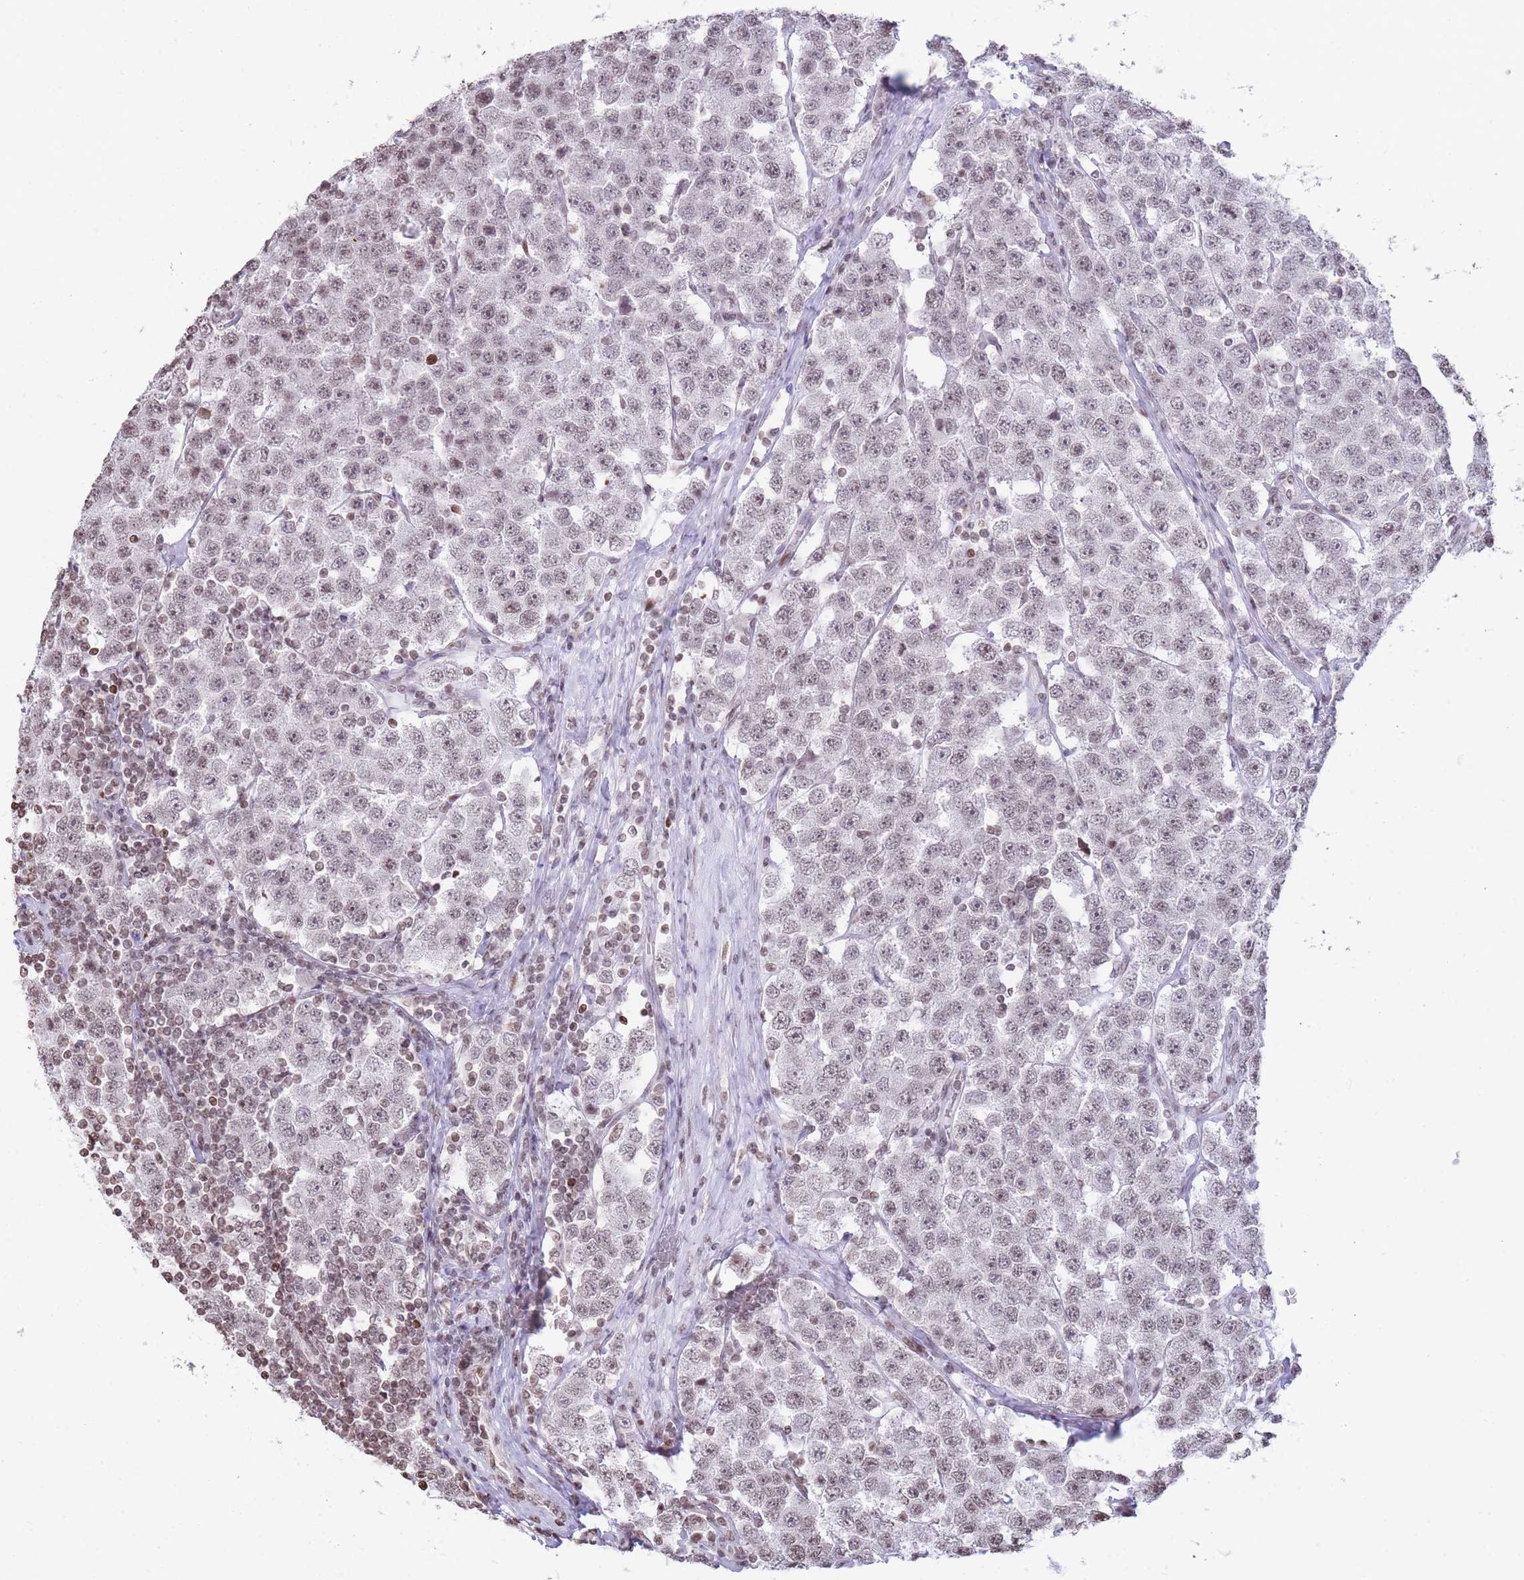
{"staining": {"intensity": "weak", "quantity": ">75%", "location": "nuclear"}, "tissue": "testis cancer", "cell_type": "Tumor cells", "image_type": "cancer", "snomed": [{"axis": "morphology", "description": "Seminoma, NOS"}, {"axis": "topography", "description": "Testis"}], "caption": "An immunohistochemistry photomicrograph of neoplastic tissue is shown. Protein staining in brown labels weak nuclear positivity in testis cancer within tumor cells.", "gene": "SHISAL1", "patient": {"sex": "male", "age": 28}}